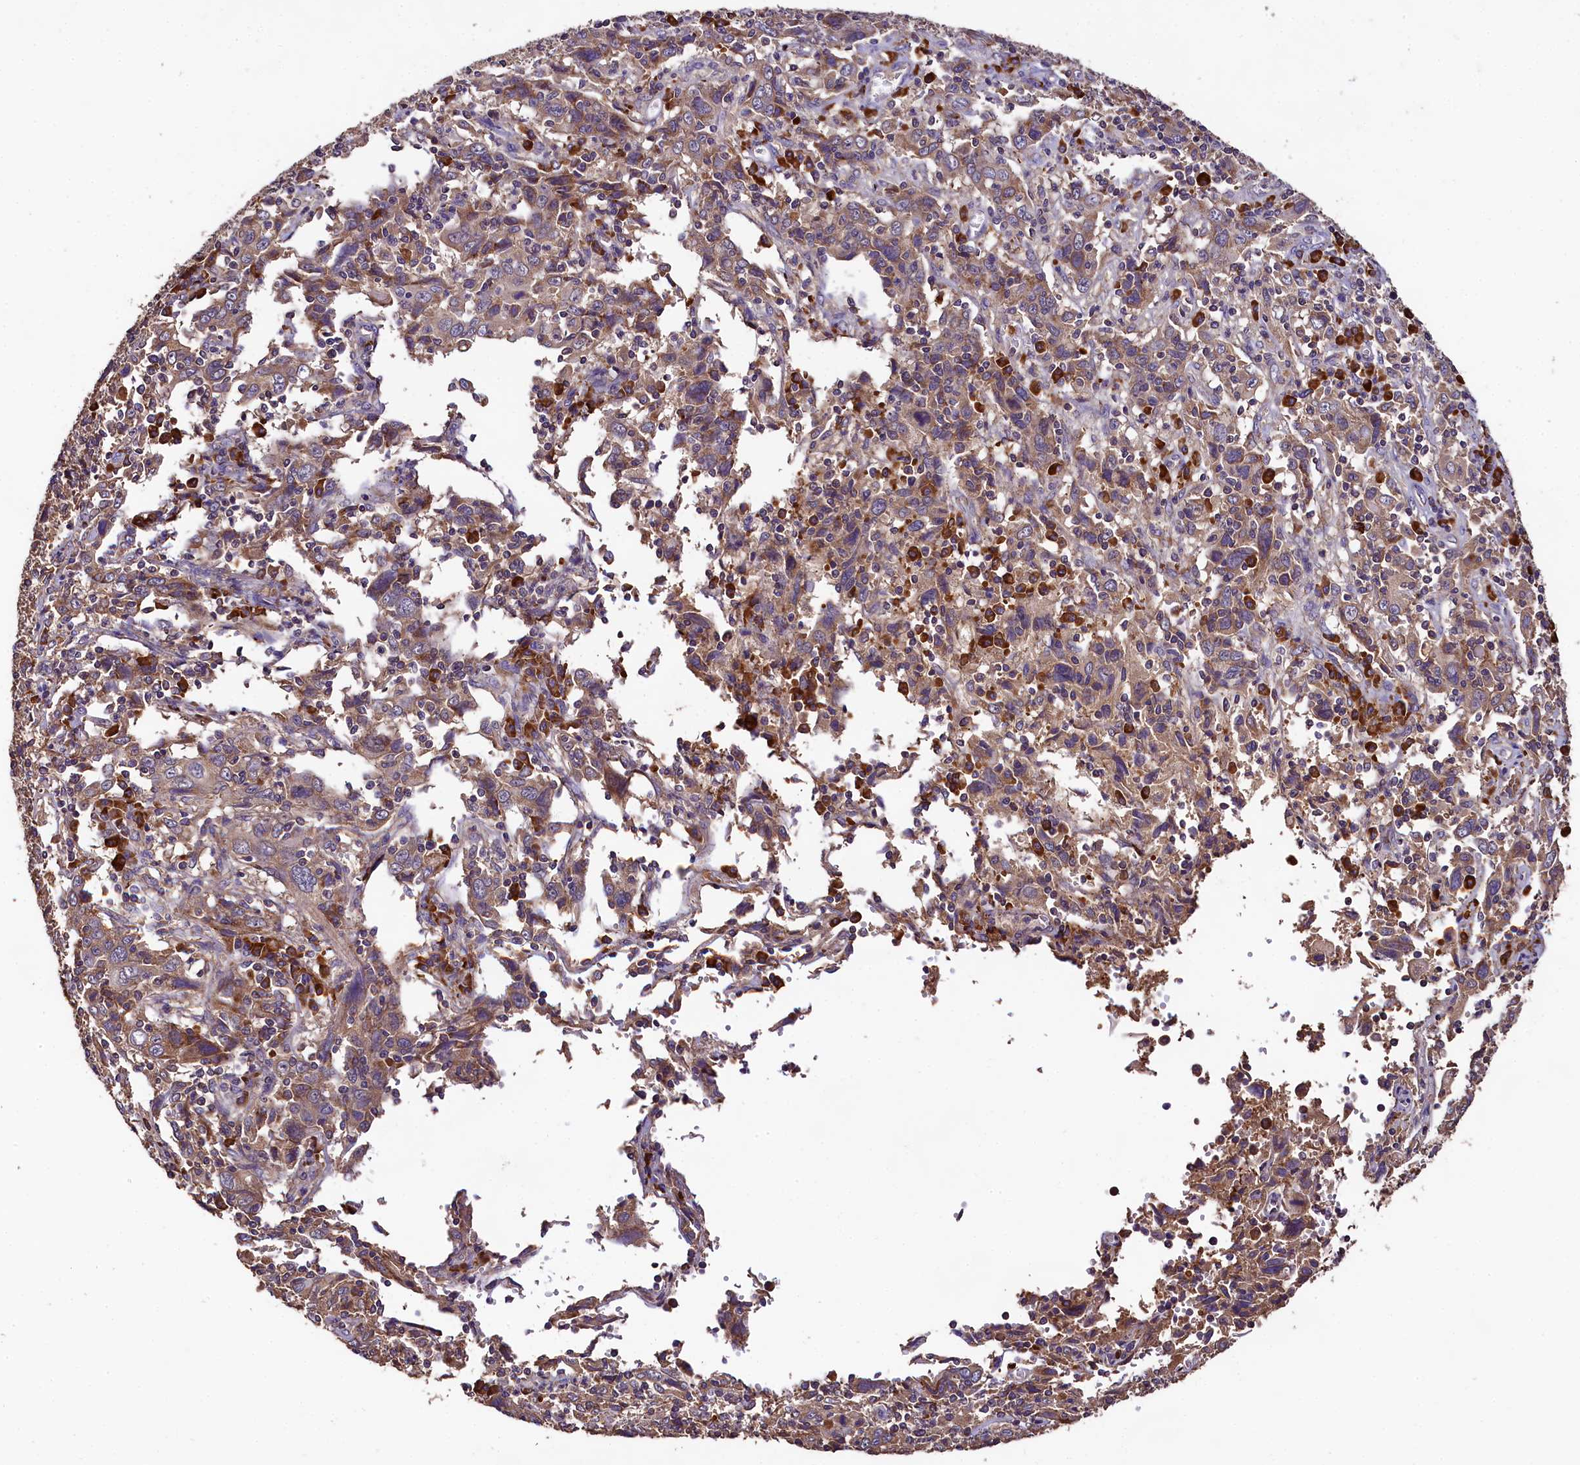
{"staining": {"intensity": "moderate", "quantity": ">75%", "location": "cytoplasmic/membranous"}, "tissue": "cervical cancer", "cell_type": "Tumor cells", "image_type": "cancer", "snomed": [{"axis": "morphology", "description": "Squamous cell carcinoma, NOS"}, {"axis": "topography", "description": "Cervix"}], "caption": "Squamous cell carcinoma (cervical) tissue demonstrates moderate cytoplasmic/membranous positivity in about >75% of tumor cells, visualized by immunohistochemistry.", "gene": "ENKD1", "patient": {"sex": "female", "age": 46}}